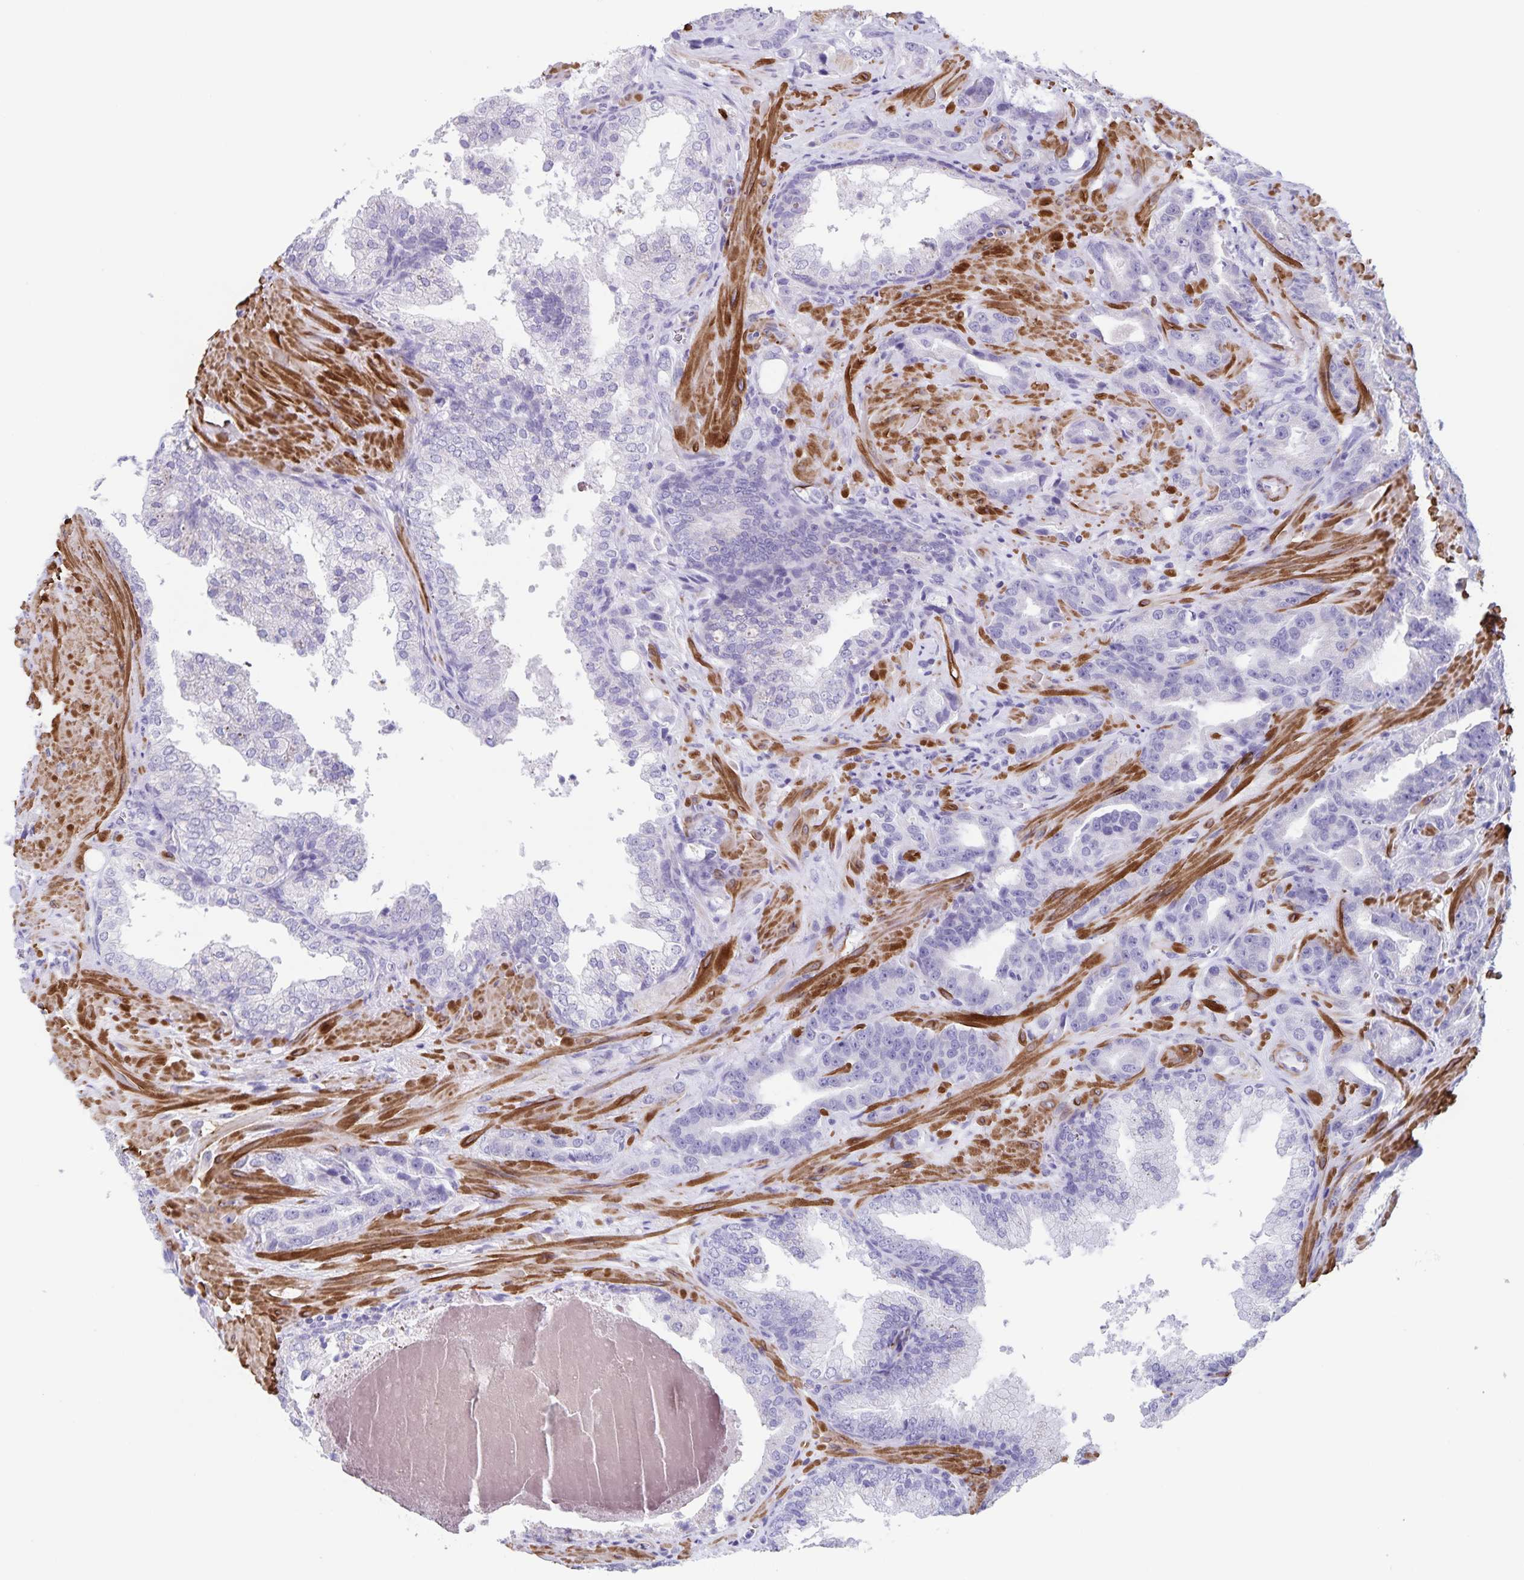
{"staining": {"intensity": "negative", "quantity": "none", "location": "none"}, "tissue": "prostate cancer", "cell_type": "Tumor cells", "image_type": "cancer", "snomed": [{"axis": "morphology", "description": "Adenocarcinoma, High grade"}, {"axis": "topography", "description": "Prostate"}], "caption": "Prostate cancer (high-grade adenocarcinoma) was stained to show a protein in brown. There is no significant expression in tumor cells. The staining is performed using DAB brown chromogen with nuclei counter-stained in using hematoxylin.", "gene": "SYNM", "patient": {"sex": "male", "age": 65}}